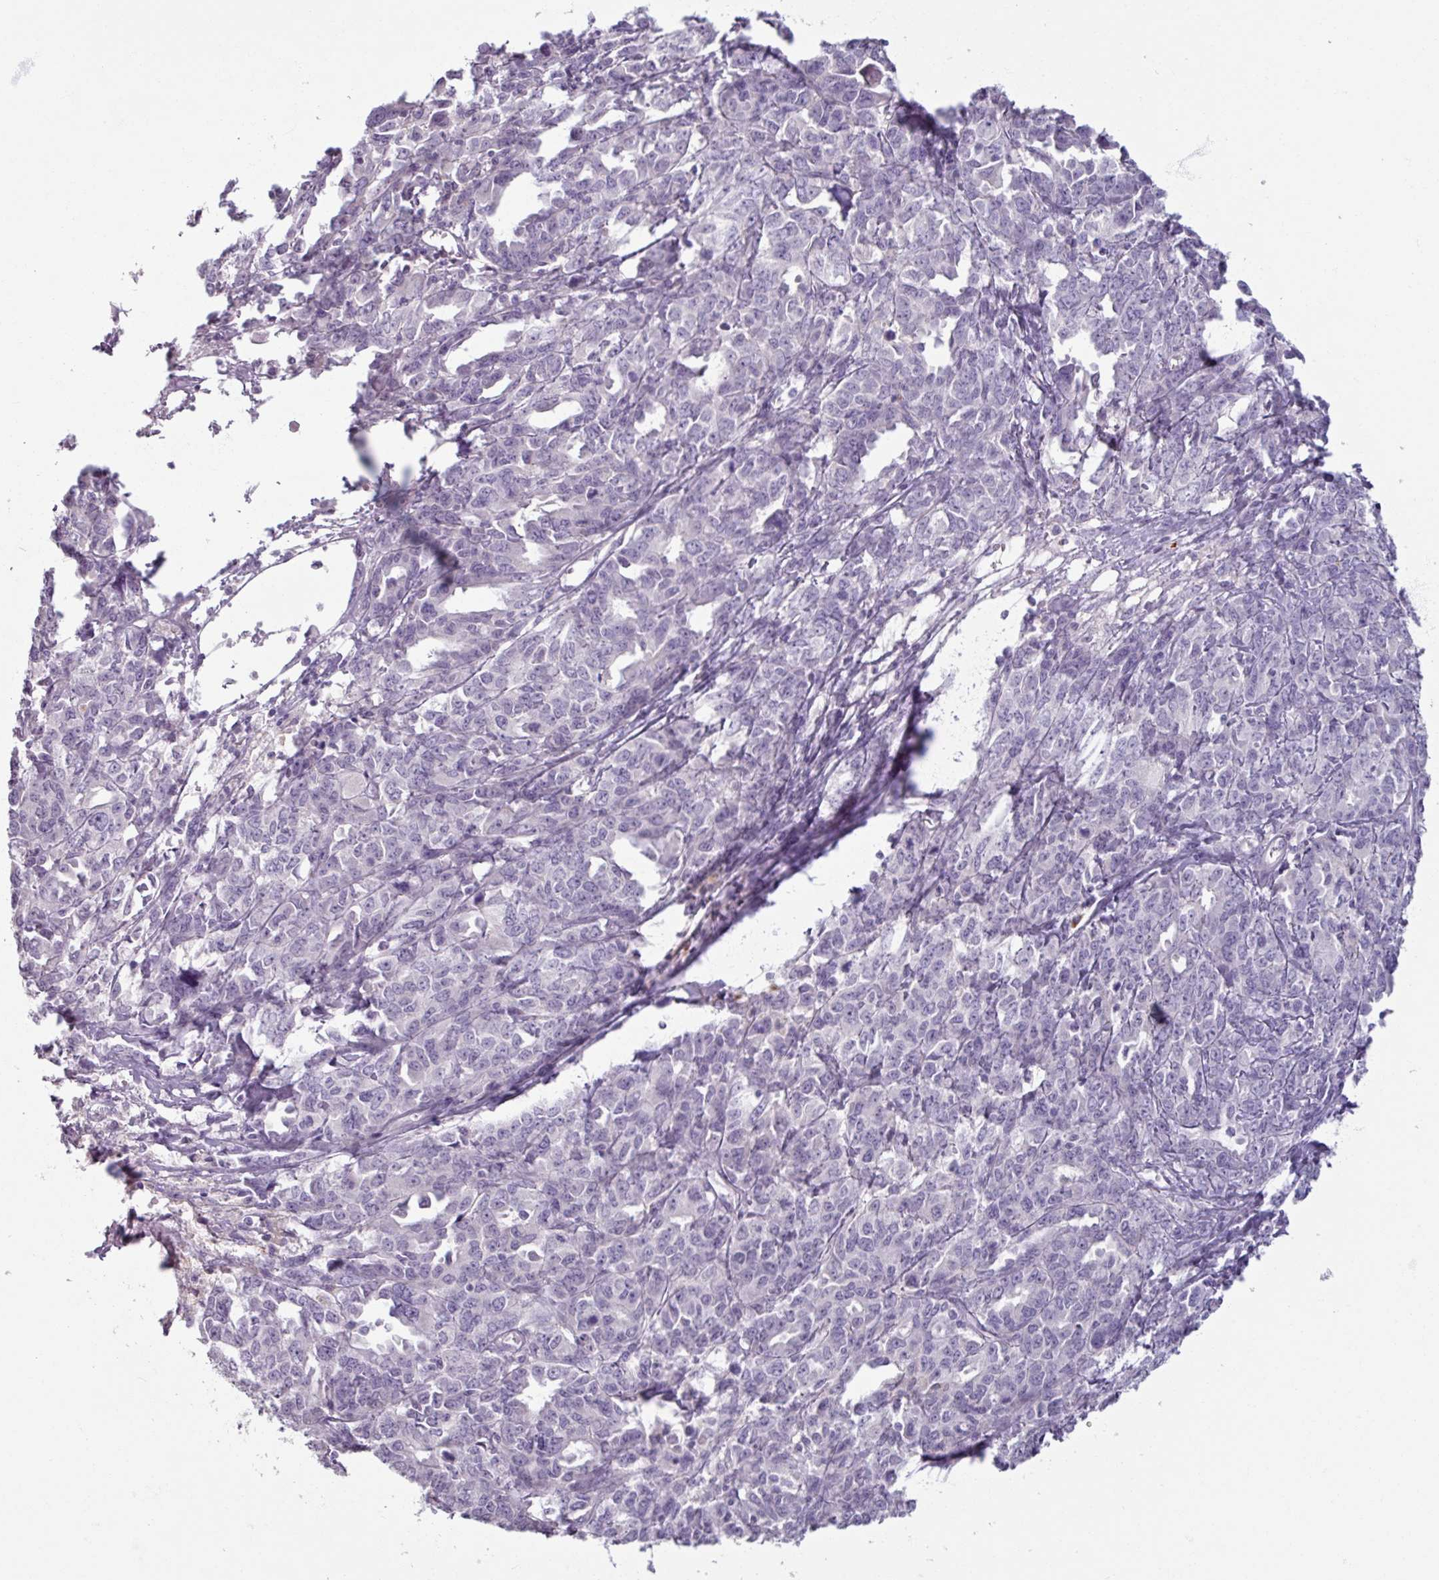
{"staining": {"intensity": "negative", "quantity": "none", "location": "none"}, "tissue": "ovarian cancer", "cell_type": "Tumor cells", "image_type": "cancer", "snomed": [{"axis": "morphology", "description": "Adenocarcinoma, NOS"}, {"axis": "morphology", "description": "Carcinoma, endometroid"}, {"axis": "topography", "description": "Ovary"}], "caption": "Endometroid carcinoma (ovarian) was stained to show a protein in brown. There is no significant staining in tumor cells. (DAB immunohistochemistry visualized using brightfield microscopy, high magnification).", "gene": "SLC27A5", "patient": {"sex": "female", "age": 72}}